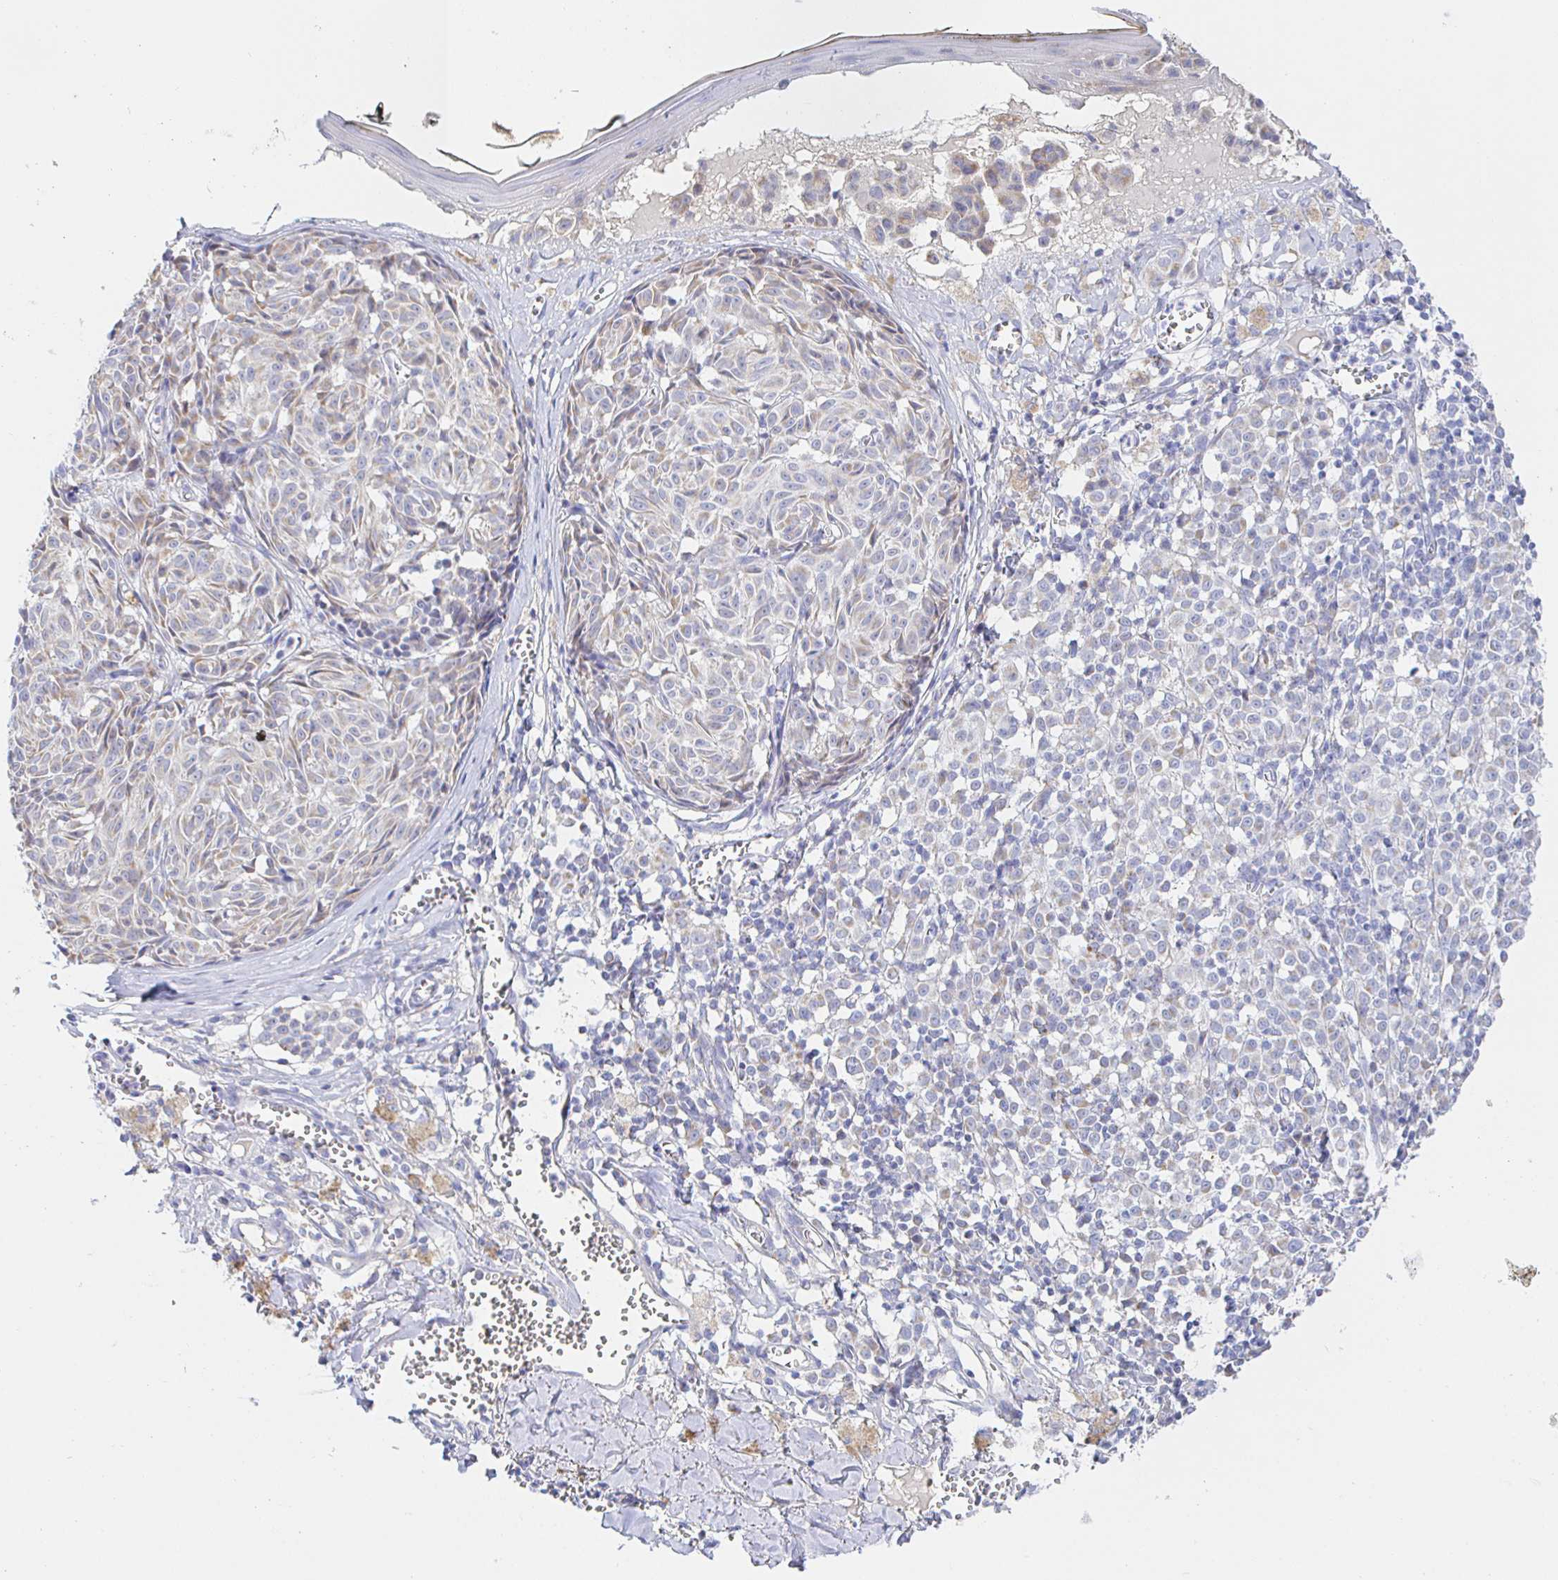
{"staining": {"intensity": "weak", "quantity": "25%-75%", "location": "cytoplasmic/membranous"}, "tissue": "melanoma", "cell_type": "Tumor cells", "image_type": "cancer", "snomed": [{"axis": "morphology", "description": "Malignant melanoma, NOS"}, {"axis": "topography", "description": "Skin"}], "caption": "Protein analysis of melanoma tissue reveals weak cytoplasmic/membranous positivity in approximately 25%-75% of tumor cells. The staining is performed using DAB (3,3'-diaminobenzidine) brown chromogen to label protein expression. The nuclei are counter-stained blue using hematoxylin.", "gene": "SYNGR4", "patient": {"sex": "female", "age": 43}}